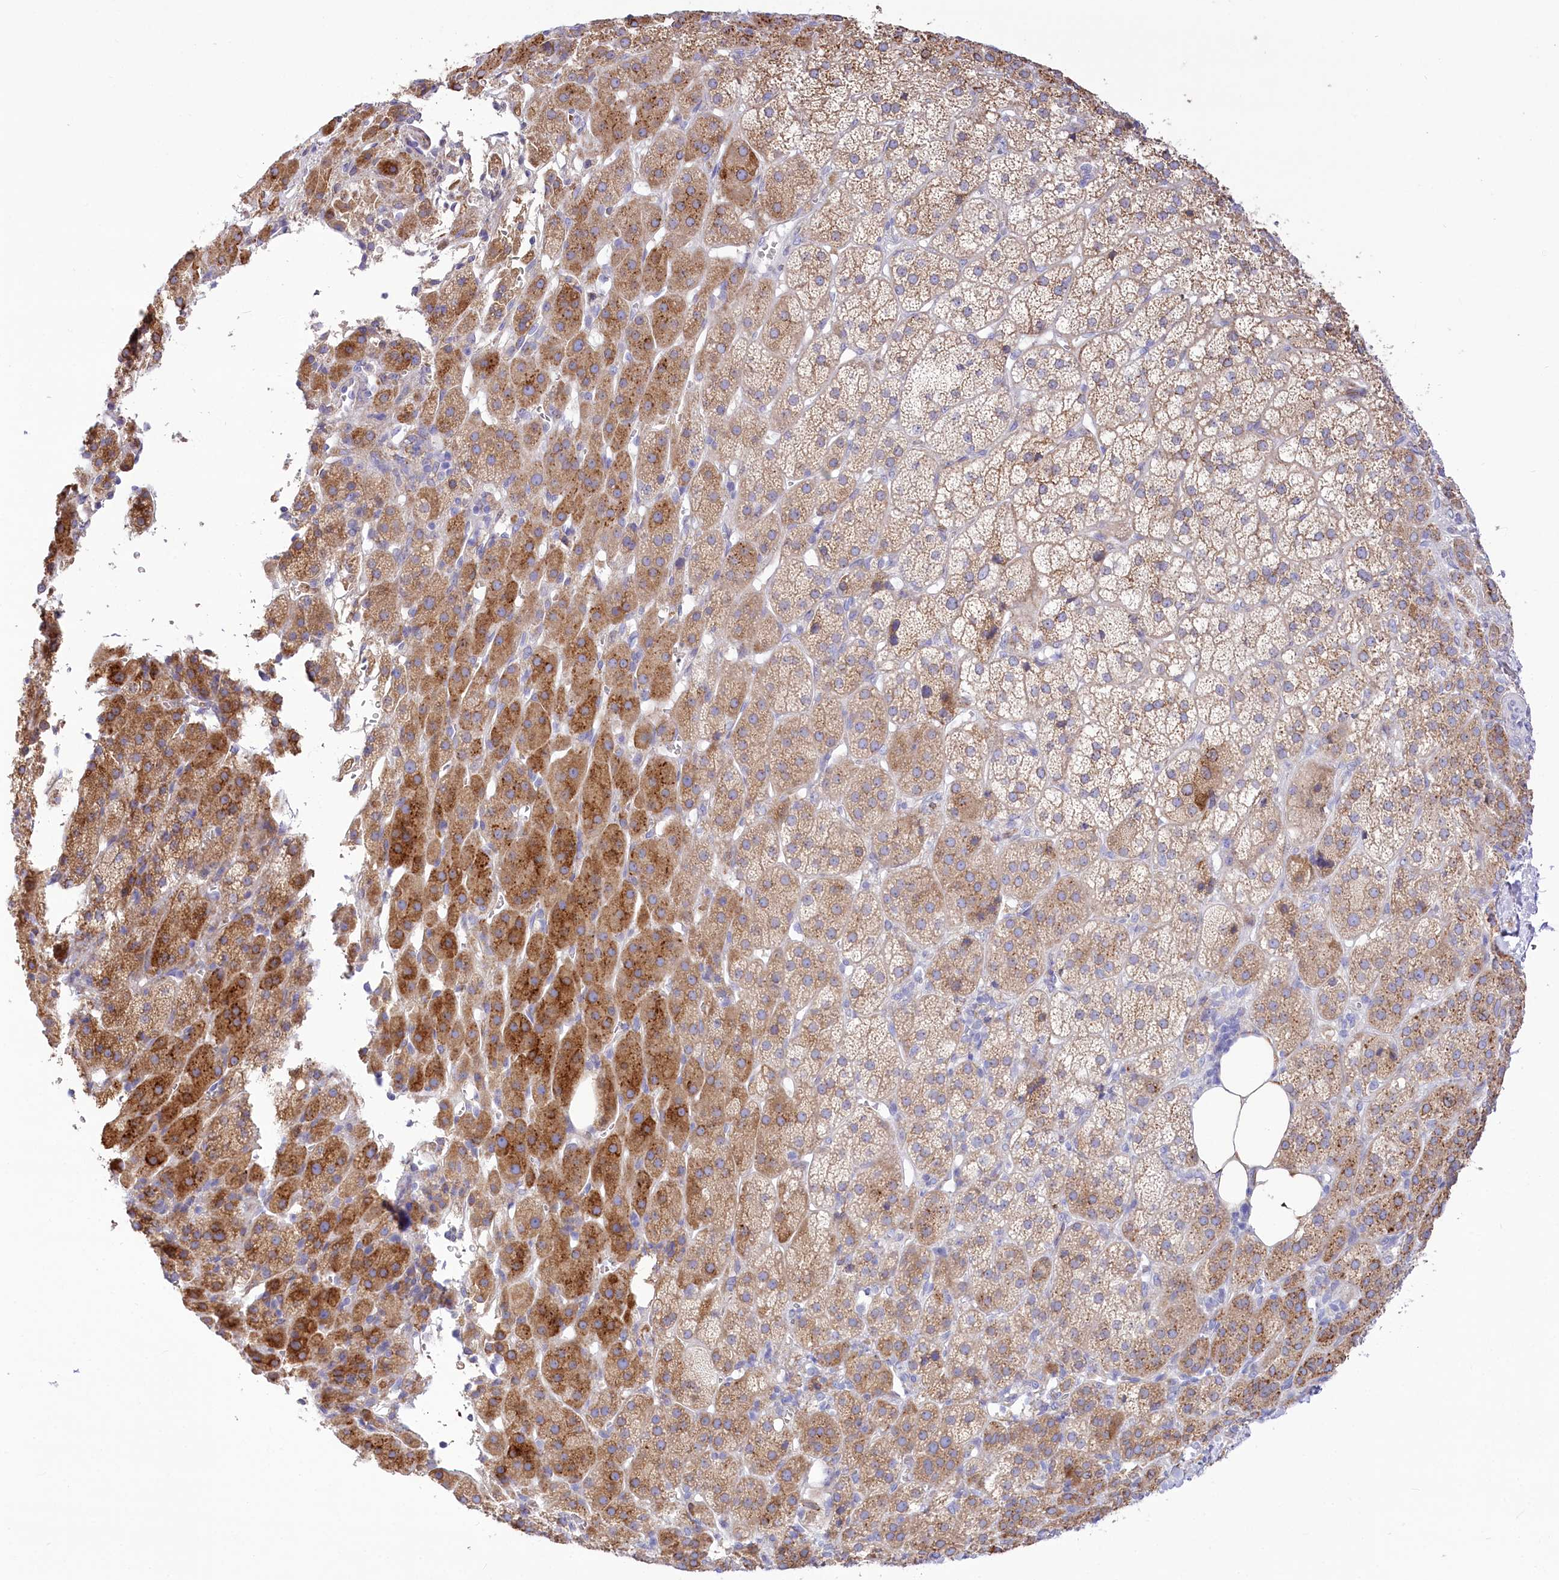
{"staining": {"intensity": "moderate", "quantity": ">75%", "location": "cytoplasmic/membranous"}, "tissue": "adrenal gland", "cell_type": "Glandular cells", "image_type": "normal", "snomed": [{"axis": "morphology", "description": "Normal tissue, NOS"}, {"axis": "topography", "description": "Adrenal gland"}], "caption": "Immunohistochemical staining of normal human adrenal gland exhibits >75% levels of moderate cytoplasmic/membranous protein staining in approximately >75% of glandular cells. The staining was performed using DAB to visualize the protein expression in brown, while the nuclei were stained in blue with hematoxylin (Magnification: 20x).", "gene": "STT3B", "patient": {"sex": "female", "age": 57}}